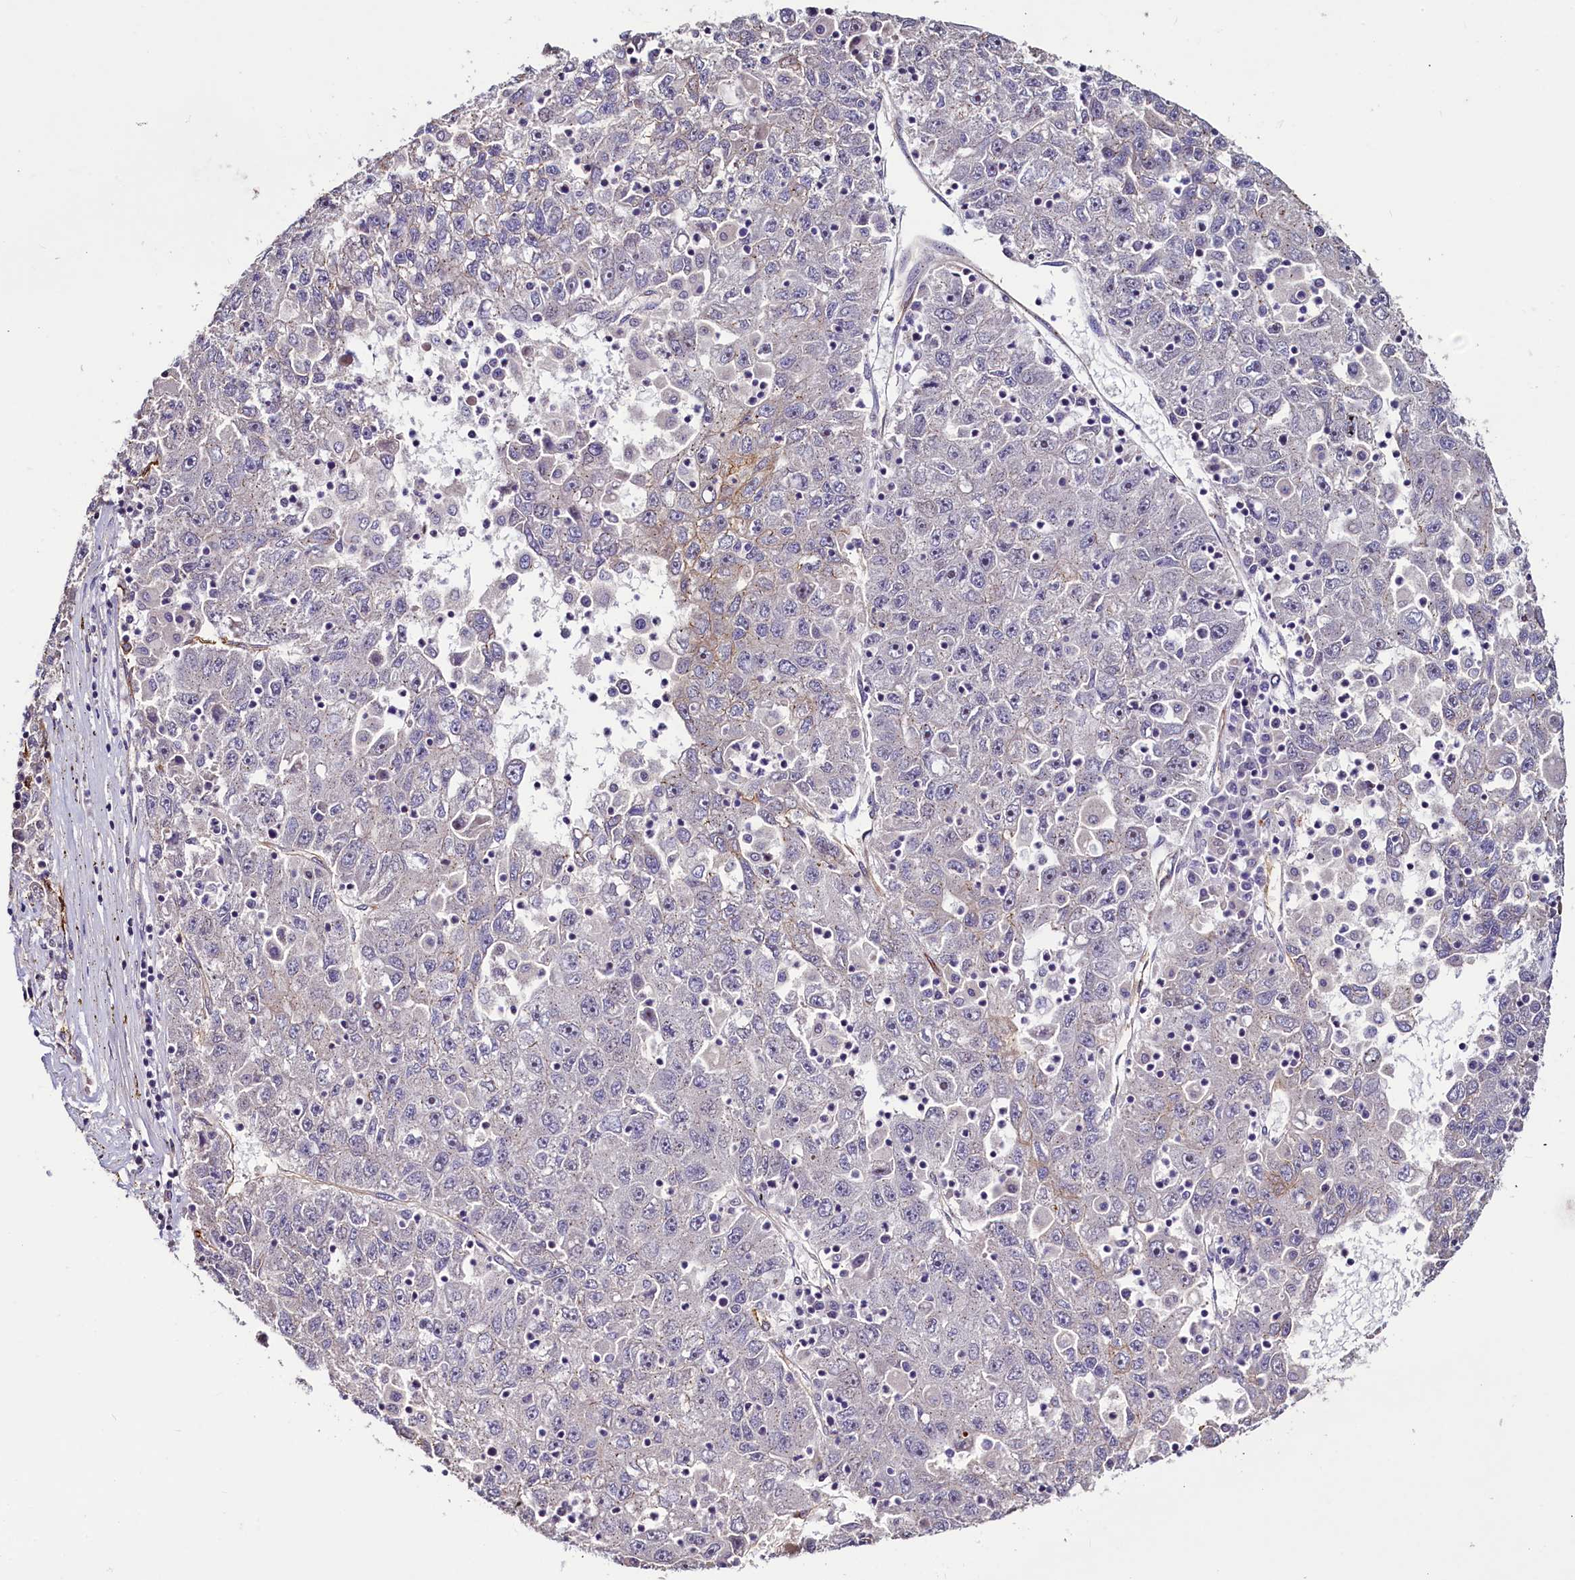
{"staining": {"intensity": "negative", "quantity": "none", "location": "none"}, "tissue": "liver cancer", "cell_type": "Tumor cells", "image_type": "cancer", "snomed": [{"axis": "morphology", "description": "Carcinoma, Hepatocellular, NOS"}, {"axis": "topography", "description": "Liver"}], "caption": "This is a image of IHC staining of hepatocellular carcinoma (liver), which shows no positivity in tumor cells.", "gene": "PALM", "patient": {"sex": "male", "age": 49}}